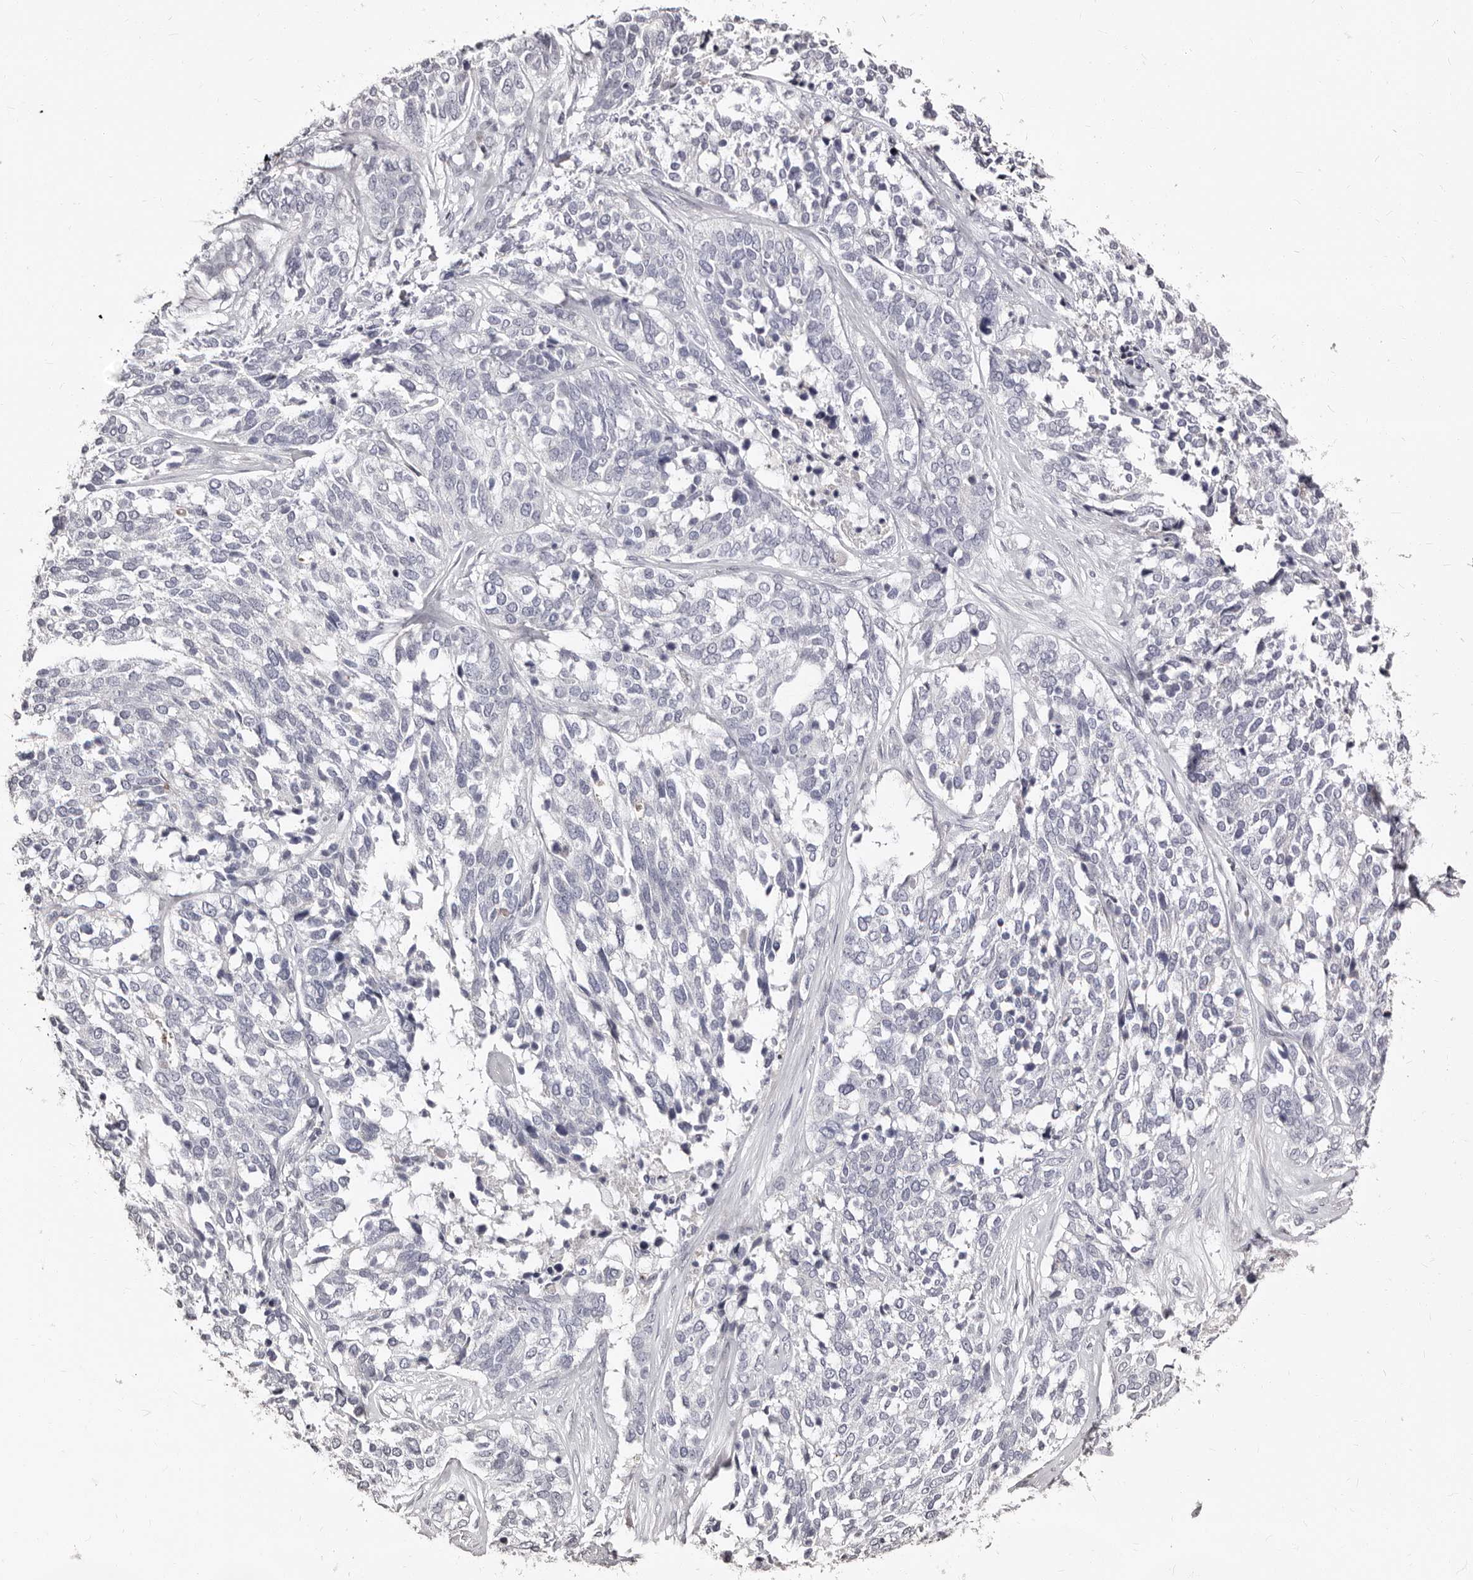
{"staining": {"intensity": "negative", "quantity": "none", "location": "none"}, "tissue": "ovarian cancer", "cell_type": "Tumor cells", "image_type": "cancer", "snomed": [{"axis": "morphology", "description": "Cystadenocarcinoma, serous, NOS"}, {"axis": "topography", "description": "Ovary"}], "caption": "This micrograph is of ovarian cancer stained with immunohistochemistry (IHC) to label a protein in brown with the nuclei are counter-stained blue. There is no expression in tumor cells.", "gene": "TBC1D22B", "patient": {"sex": "female", "age": 44}}